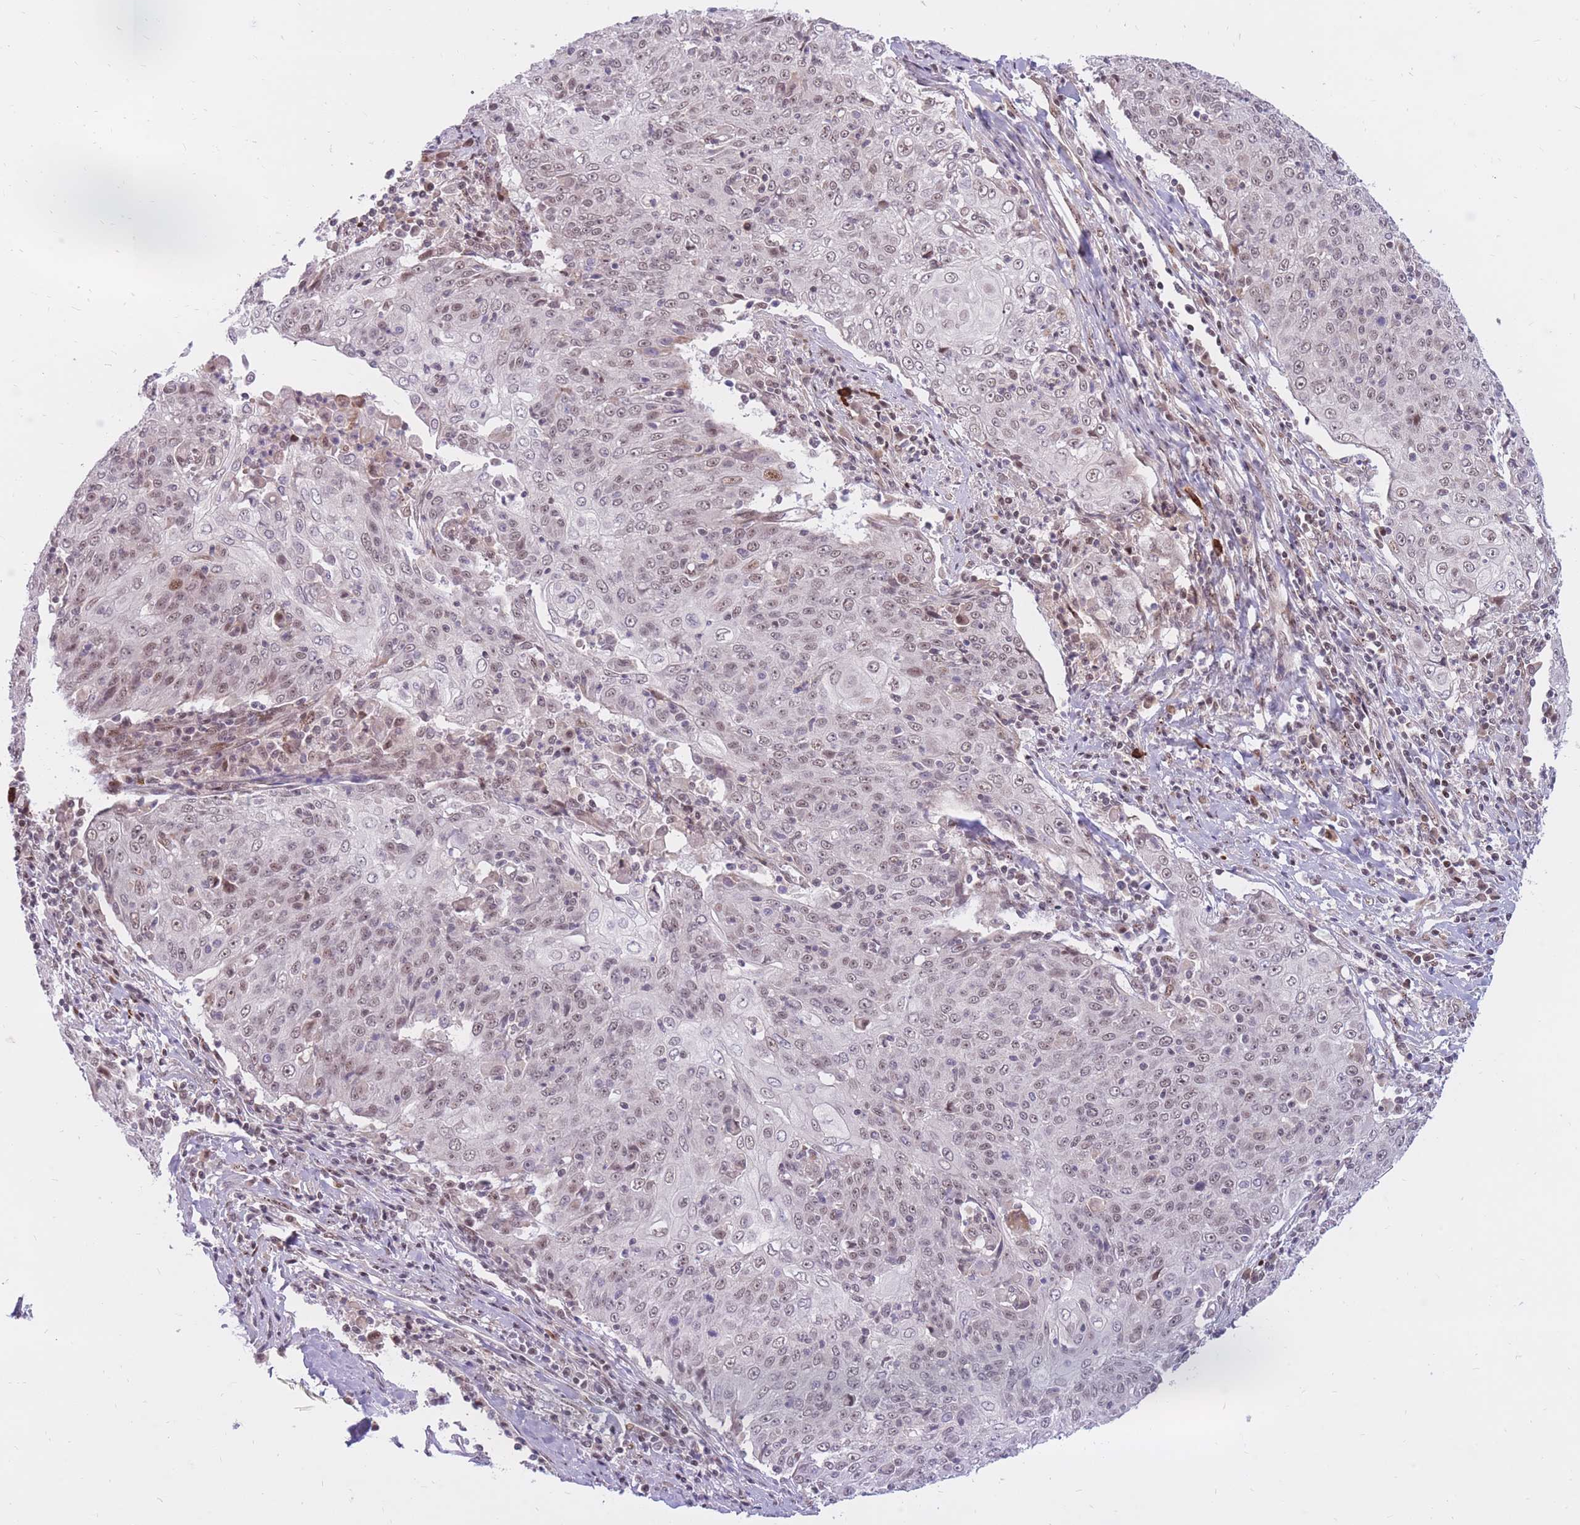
{"staining": {"intensity": "weak", "quantity": ">75%", "location": "nuclear"}, "tissue": "cervical cancer", "cell_type": "Tumor cells", "image_type": "cancer", "snomed": [{"axis": "morphology", "description": "Squamous cell carcinoma, NOS"}, {"axis": "topography", "description": "Cervix"}], "caption": "Protein expression analysis of cervical cancer demonstrates weak nuclear positivity in about >75% of tumor cells.", "gene": "ERICH6B", "patient": {"sex": "female", "age": 48}}